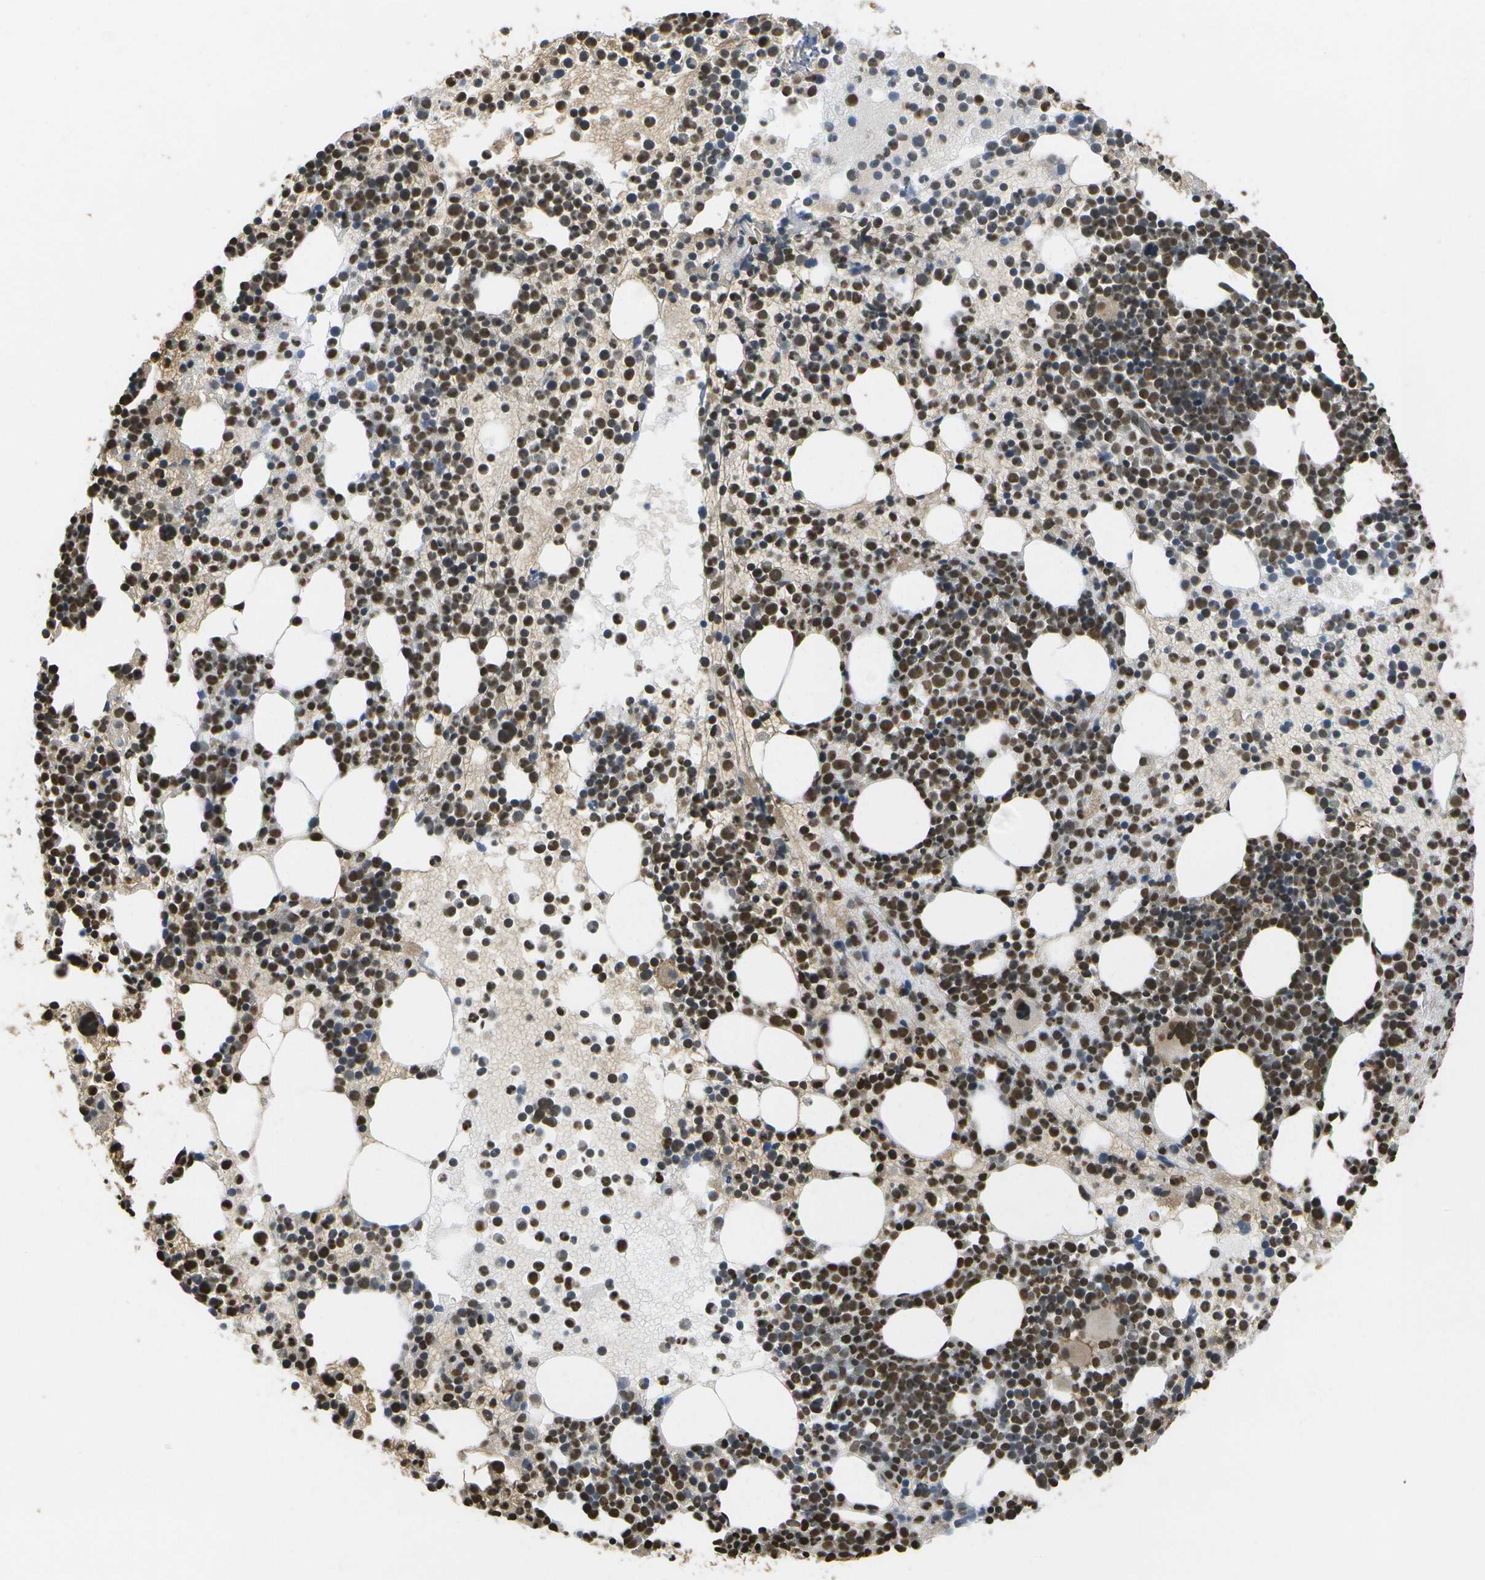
{"staining": {"intensity": "strong", "quantity": "25%-75%", "location": "cytoplasmic/membranous,nuclear"}, "tissue": "bone marrow", "cell_type": "Hematopoietic cells", "image_type": "normal", "snomed": [{"axis": "morphology", "description": "Normal tissue, NOS"}, {"axis": "morphology", "description": "Inflammation, NOS"}, {"axis": "topography", "description": "Bone marrow"}], "caption": "Hematopoietic cells display high levels of strong cytoplasmic/membranous,nuclear staining in about 25%-75% of cells in normal human bone marrow.", "gene": "SPEN", "patient": {"sex": "male", "age": 58}}